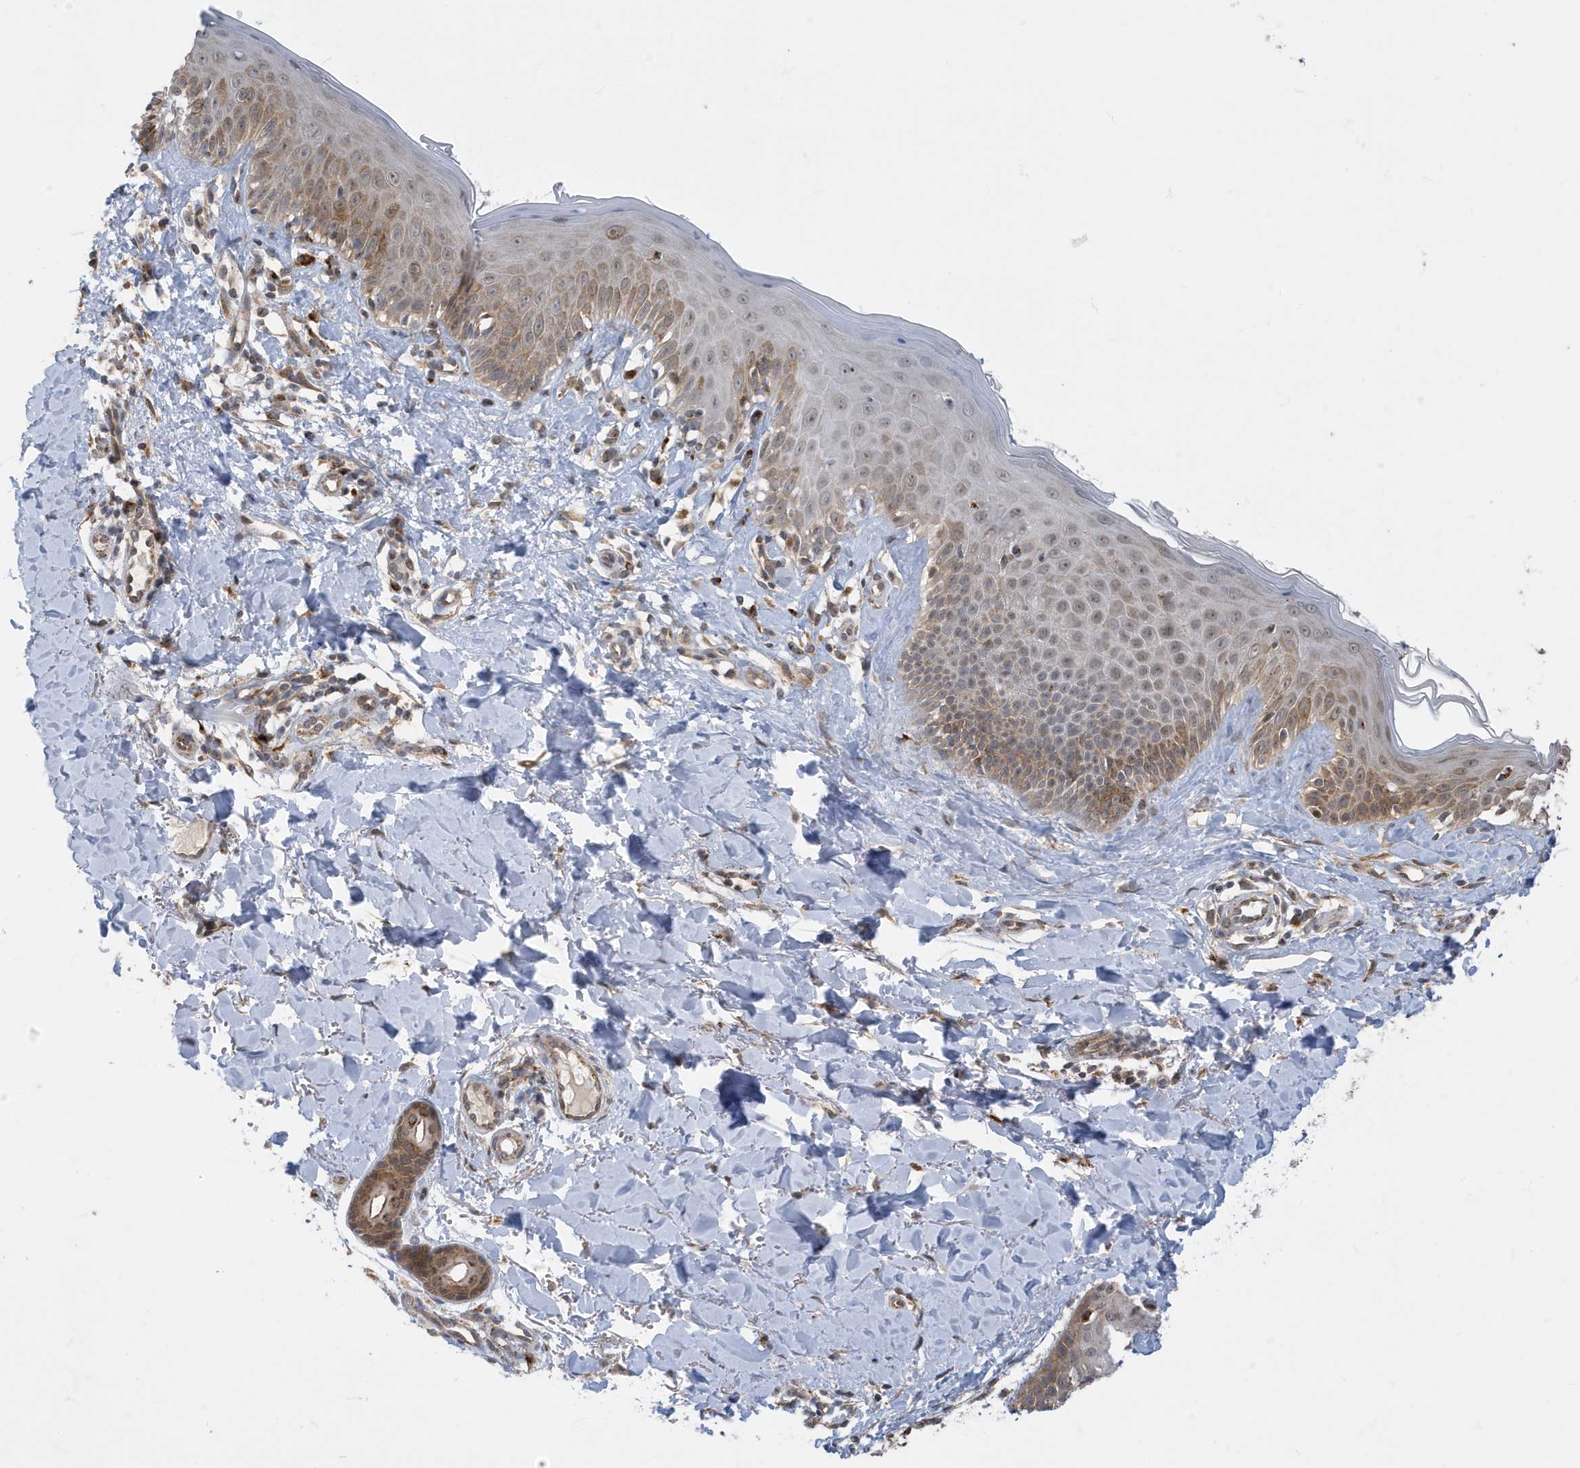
{"staining": {"intensity": "negative", "quantity": "none", "location": "none"}, "tissue": "skin", "cell_type": "Fibroblasts", "image_type": "normal", "snomed": [{"axis": "morphology", "description": "Normal tissue, NOS"}, {"axis": "topography", "description": "Skin"}], "caption": "A micrograph of skin stained for a protein shows no brown staining in fibroblasts. (Brightfield microscopy of DAB immunohistochemistry (IHC) at high magnification).", "gene": "ZNF507", "patient": {"sex": "male", "age": 52}}